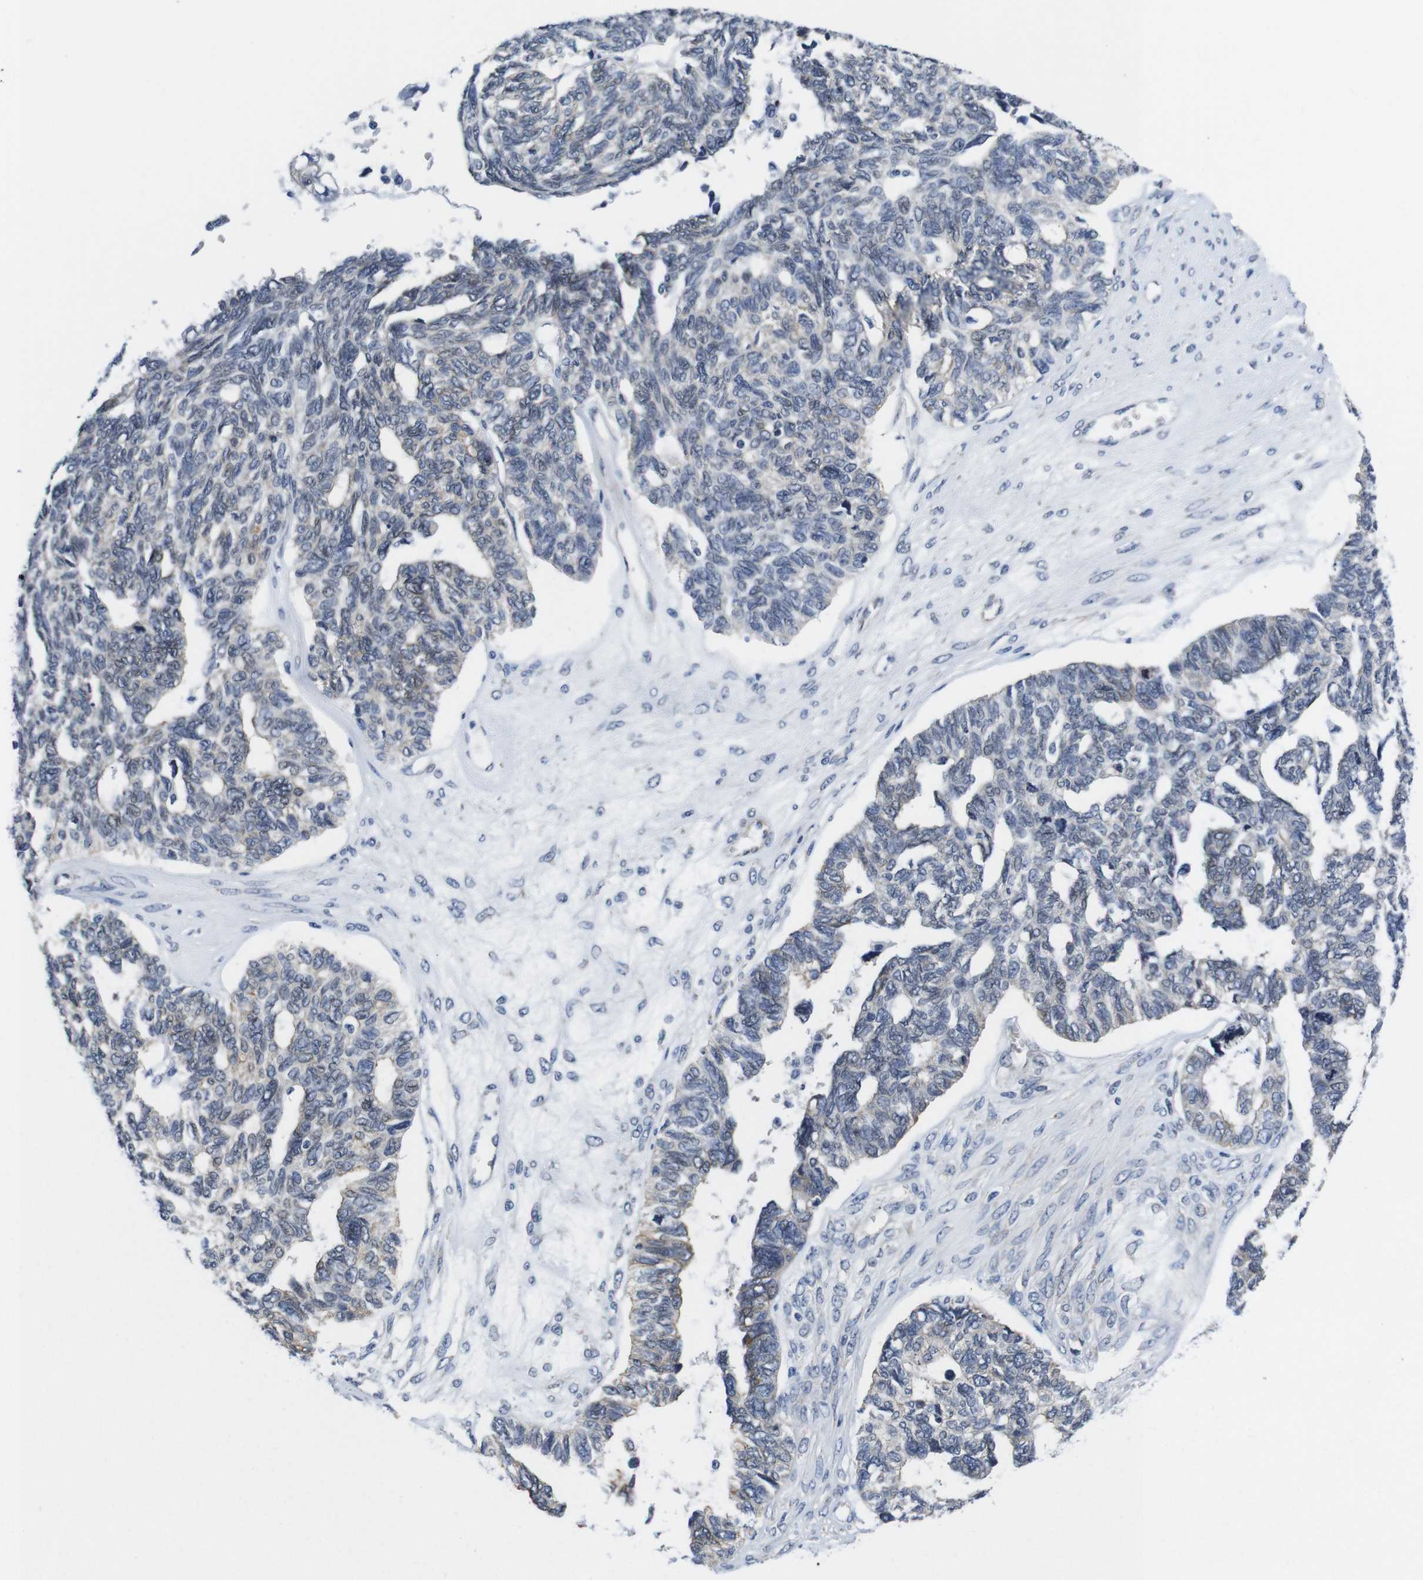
{"staining": {"intensity": "weak", "quantity": "<25%", "location": "cytoplasmic/membranous"}, "tissue": "ovarian cancer", "cell_type": "Tumor cells", "image_type": "cancer", "snomed": [{"axis": "morphology", "description": "Cystadenocarcinoma, serous, NOS"}, {"axis": "topography", "description": "Ovary"}], "caption": "This is an immunohistochemistry (IHC) image of human ovarian cancer. There is no positivity in tumor cells.", "gene": "SOCS3", "patient": {"sex": "female", "age": 79}}